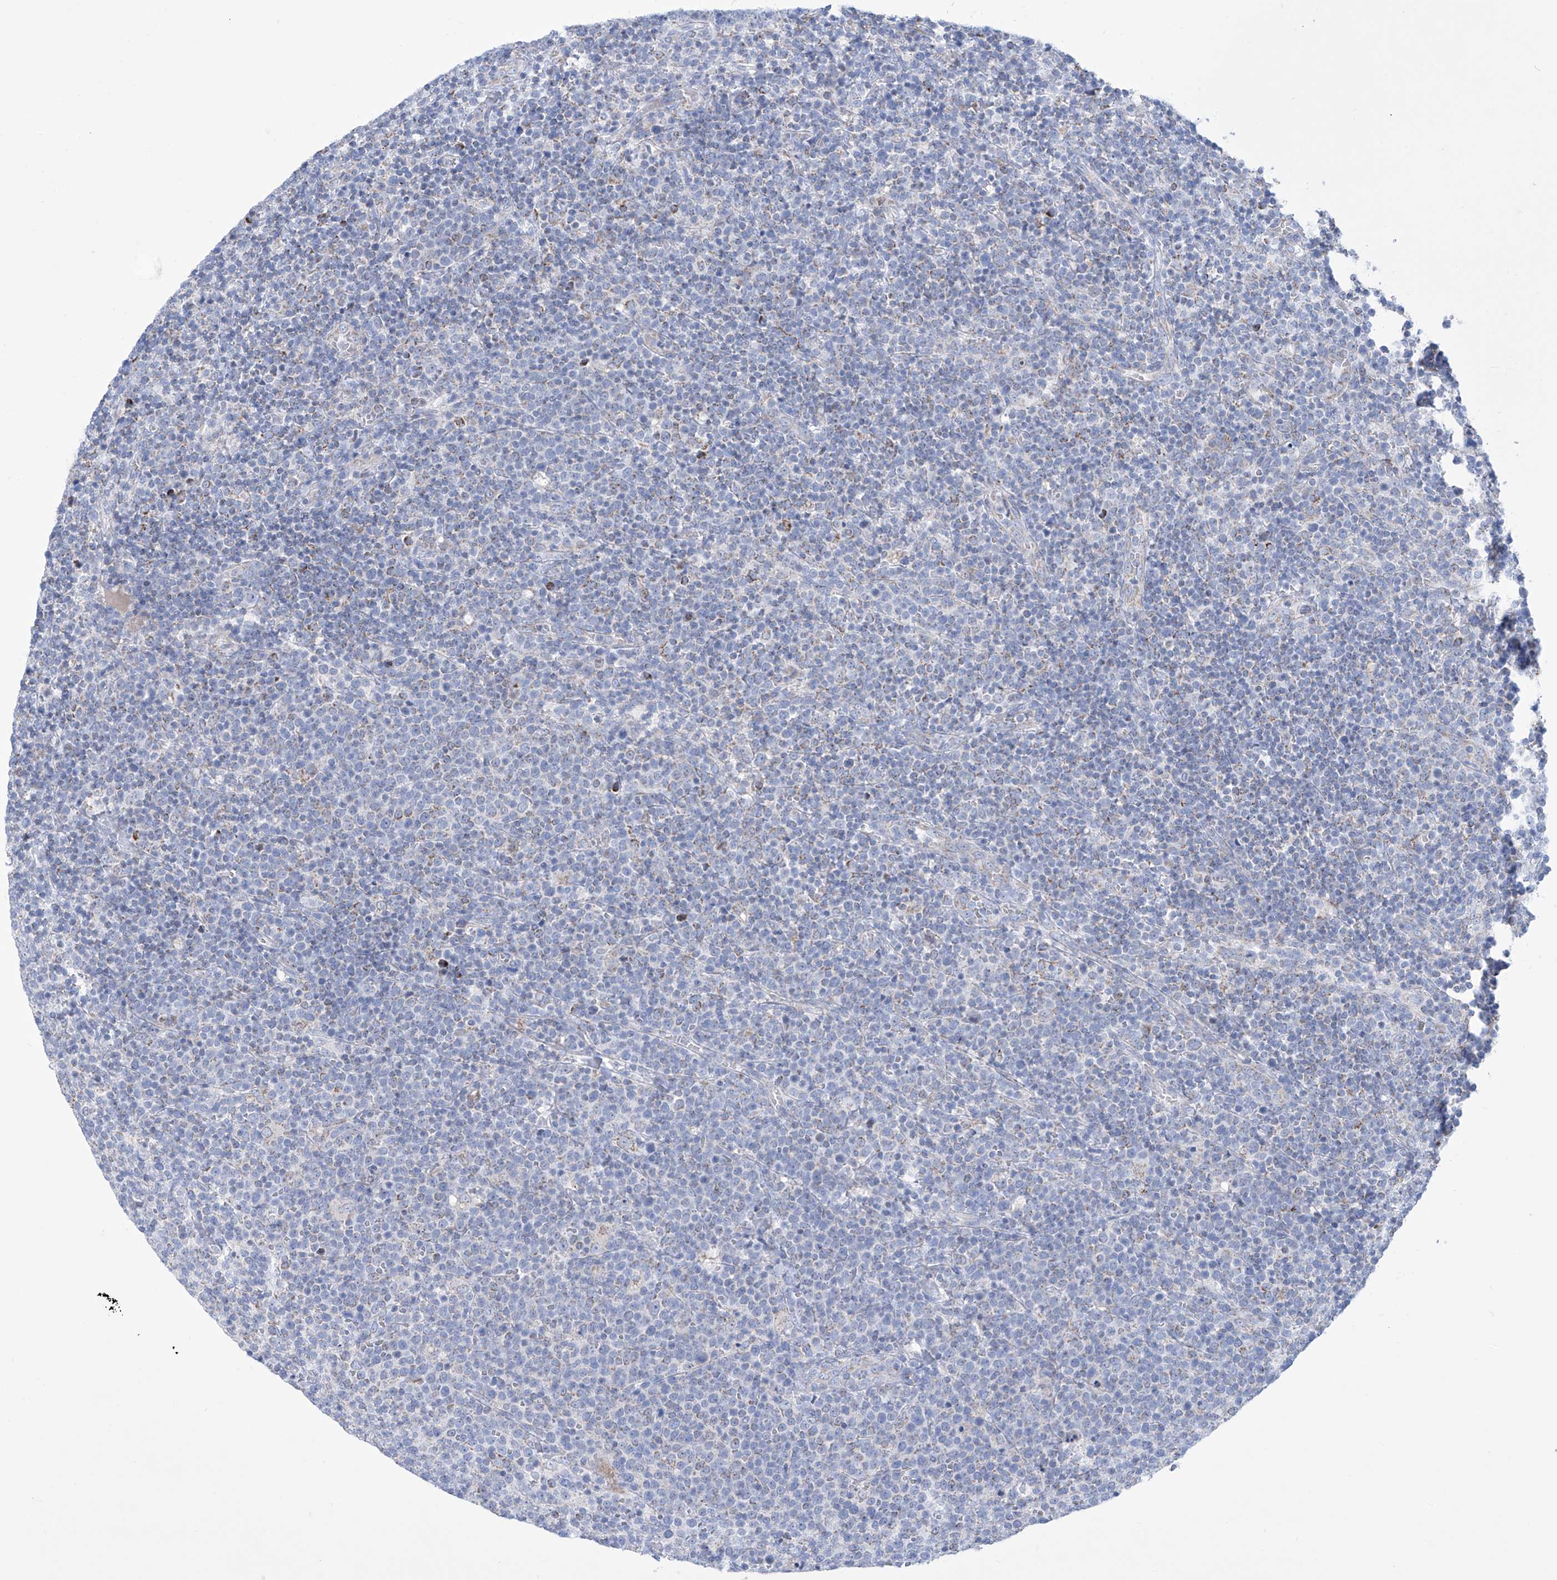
{"staining": {"intensity": "moderate", "quantity": "<25%", "location": "cytoplasmic/membranous"}, "tissue": "lymphoma", "cell_type": "Tumor cells", "image_type": "cancer", "snomed": [{"axis": "morphology", "description": "Malignant lymphoma, non-Hodgkin's type, High grade"}, {"axis": "topography", "description": "Lymph node"}], "caption": "Protein staining of high-grade malignant lymphoma, non-Hodgkin's type tissue exhibits moderate cytoplasmic/membranous staining in approximately <25% of tumor cells. The staining was performed using DAB (3,3'-diaminobenzidine) to visualize the protein expression in brown, while the nuclei were stained in blue with hematoxylin (Magnification: 20x).", "gene": "ALDH6A1", "patient": {"sex": "male", "age": 61}}